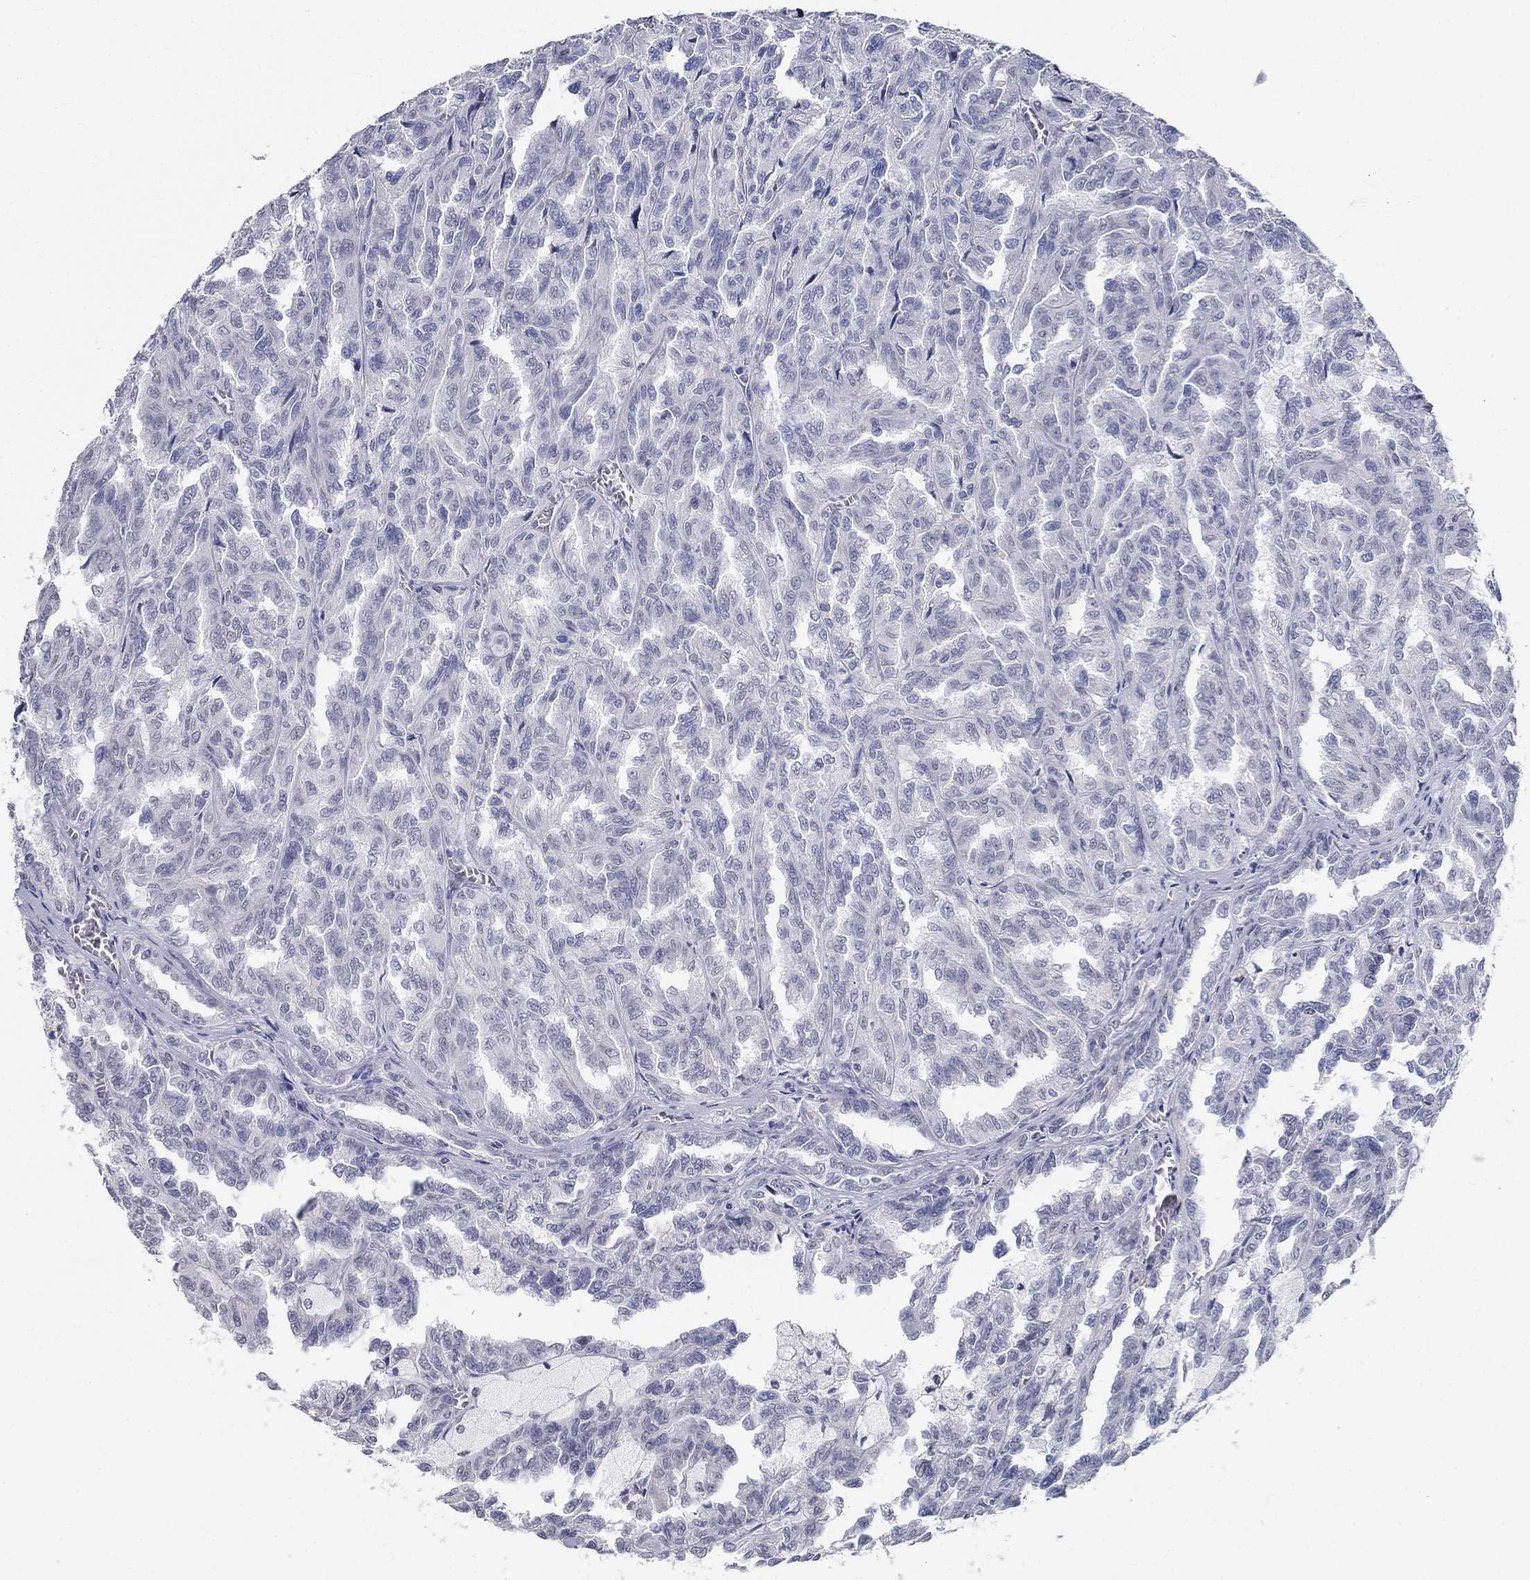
{"staining": {"intensity": "negative", "quantity": "none", "location": "none"}, "tissue": "renal cancer", "cell_type": "Tumor cells", "image_type": "cancer", "snomed": [{"axis": "morphology", "description": "Adenocarcinoma, NOS"}, {"axis": "topography", "description": "Kidney"}], "caption": "This is an immunohistochemistry micrograph of human renal cancer. There is no staining in tumor cells.", "gene": "GUCA1A", "patient": {"sex": "male", "age": 79}}